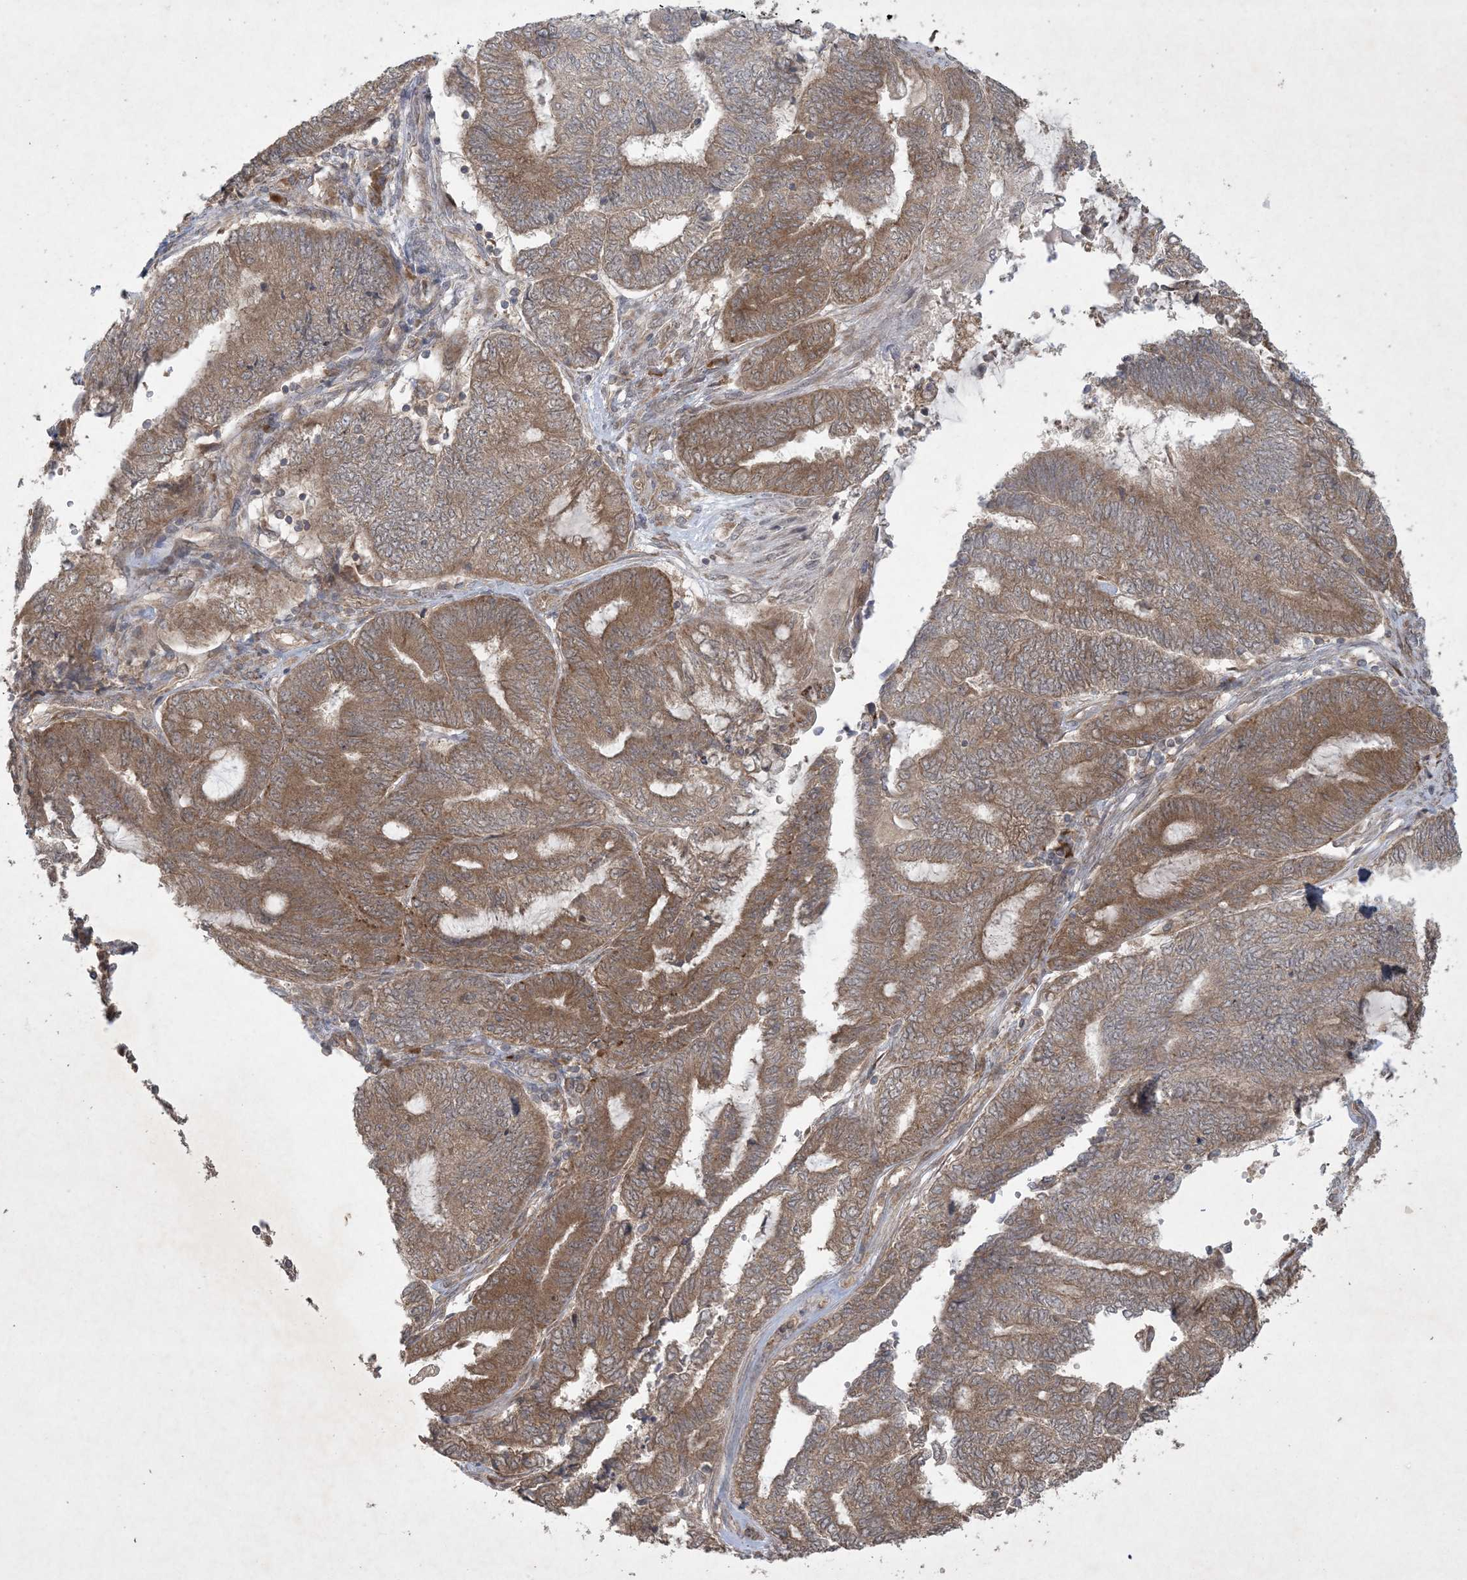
{"staining": {"intensity": "moderate", "quantity": ">75%", "location": "cytoplasmic/membranous"}, "tissue": "endometrial cancer", "cell_type": "Tumor cells", "image_type": "cancer", "snomed": [{"axis": "morphology", "description": "Adenocarcinoma, NOS"}, {"axis": "topography", "description": "Uterus"}, {"axis": "topography", "description": "Endometrium"}], "caption": "Adenocarcinoma (endometrial) stained with DAB immunohistochemistry (IHC) shows medium levels of moderate cytoplasmic/membranous expression in approximately >75% of tumor cells.", "gene": "NRBP2", "patient": {"sex": "female", "age": 70}}